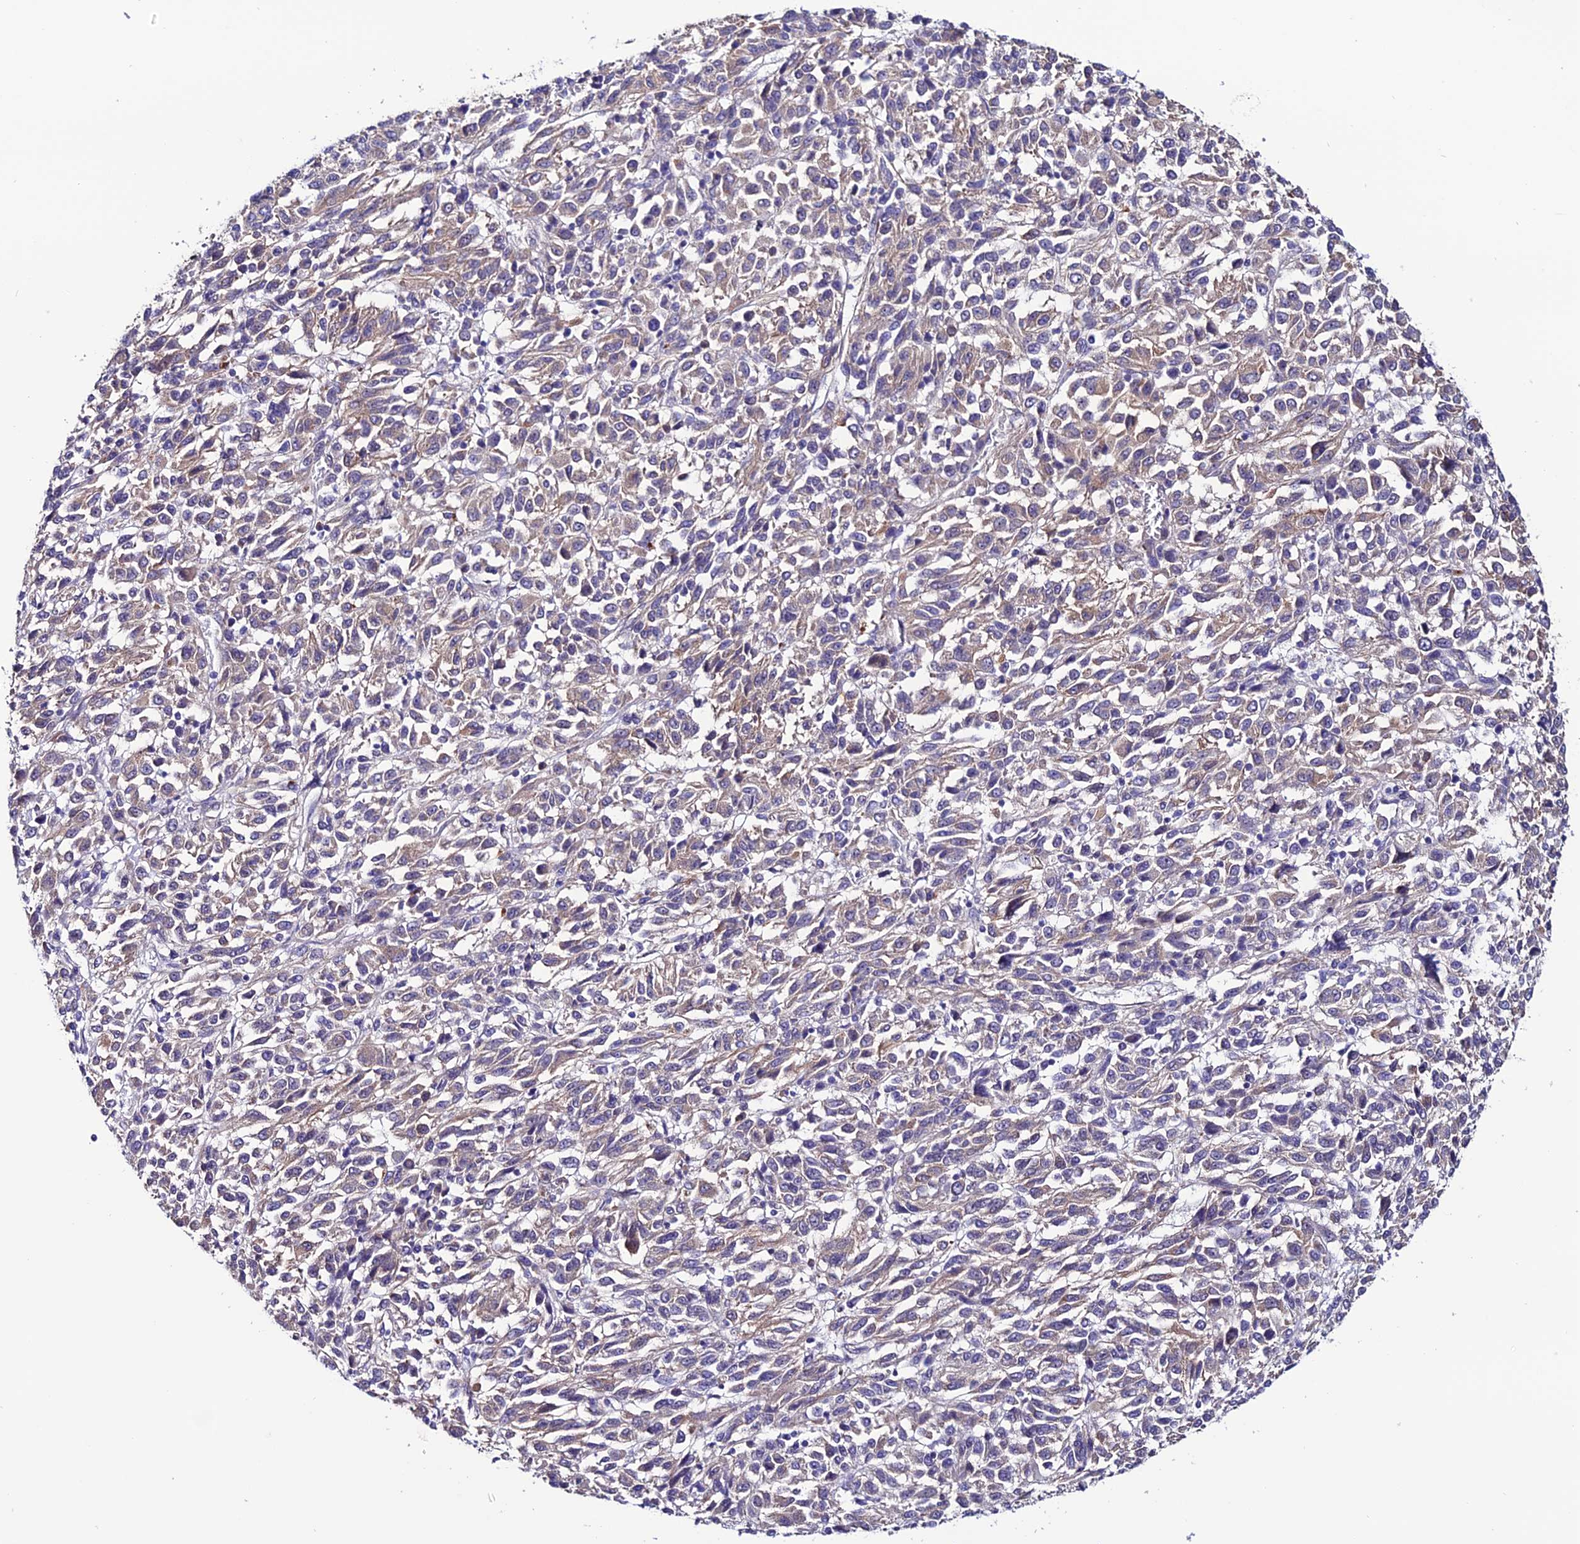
{"staining": {"intensity": "weak", "quantity": "25%-75%", "location": "cytoplasmic/membranous"}, "tissue": "melanoma", "cell_type": "Tumor cells", "image_type": "cancer", "snomed": [{"axis": "morphology", "description": "Malignant melanoma, Metastatic site"}, {"axis": "topography", "description": "Lung"}], "caption": "Melanoma tissue reveals weak cytoplasmic/membranous staining in about 25%-75% of tumor cells, visualized by immunohistochemistry. Nuclei are stained in blue.", "gene": "FZD8", "patient": {"sex": "male", "age": 64}}